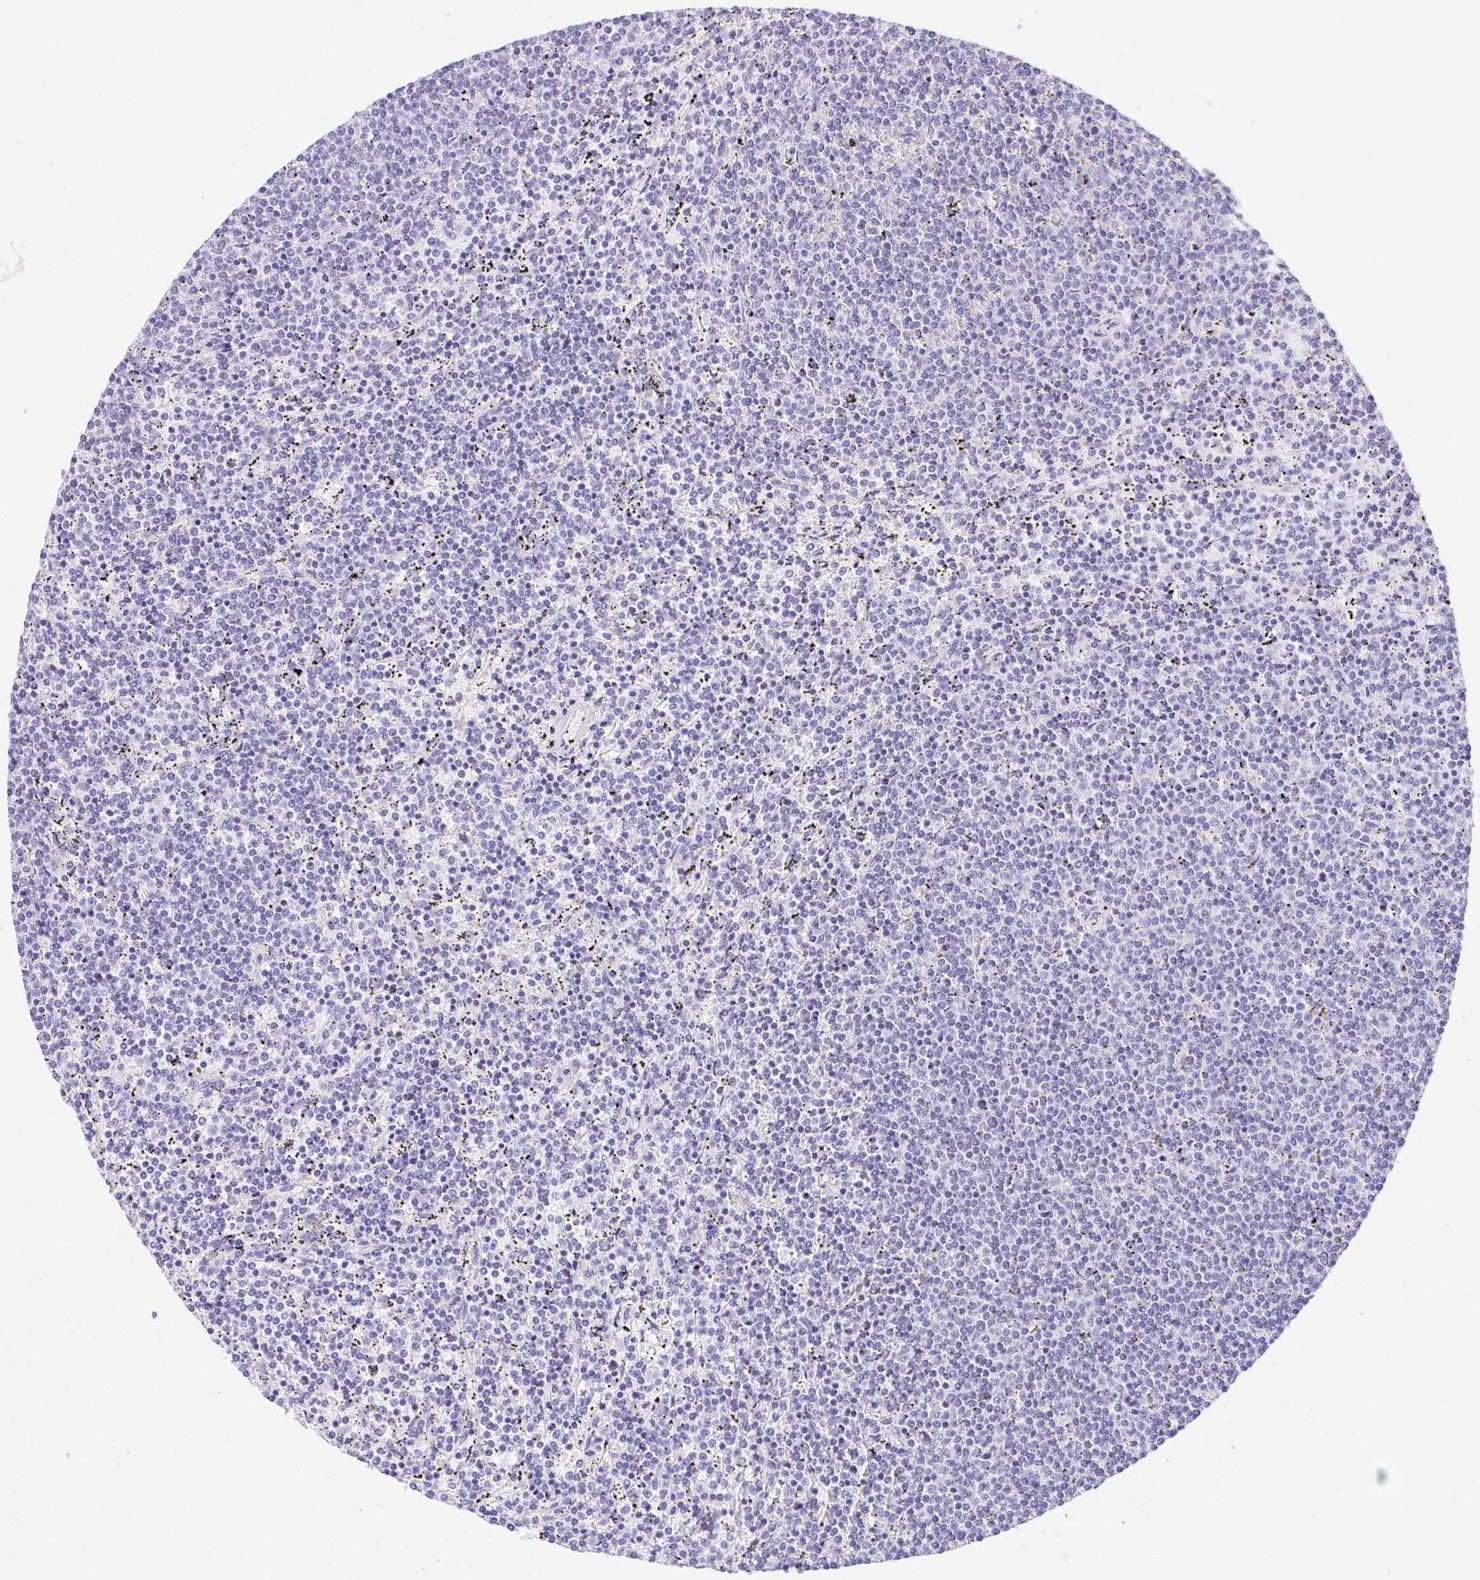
{"staining": {"intensity": "negative", "quantity": "none", "location": "none"}, "tissue": "lymphoma", "cell_type": "Tumor cells", "image_type": "cancer", "snomed": [{"axis": "morphology", "description": "Malignant lymphoma, non-Hodgkin's type, Low grade"}, {"axis": "topography", "description": "Spleen"}], "caption": "Immunohistochemical staining of human low-grade malignant lymphoma, non-Hodgkin's type shows no significant staining in tumor cells. The staining is performed using DAB (3,3'-diaminobenzidine) brown chromogen with nuclei counter-stained in using hematoxylin.", "gene": "LUZP4", "patient": {"sex": "female", "age": 50}}